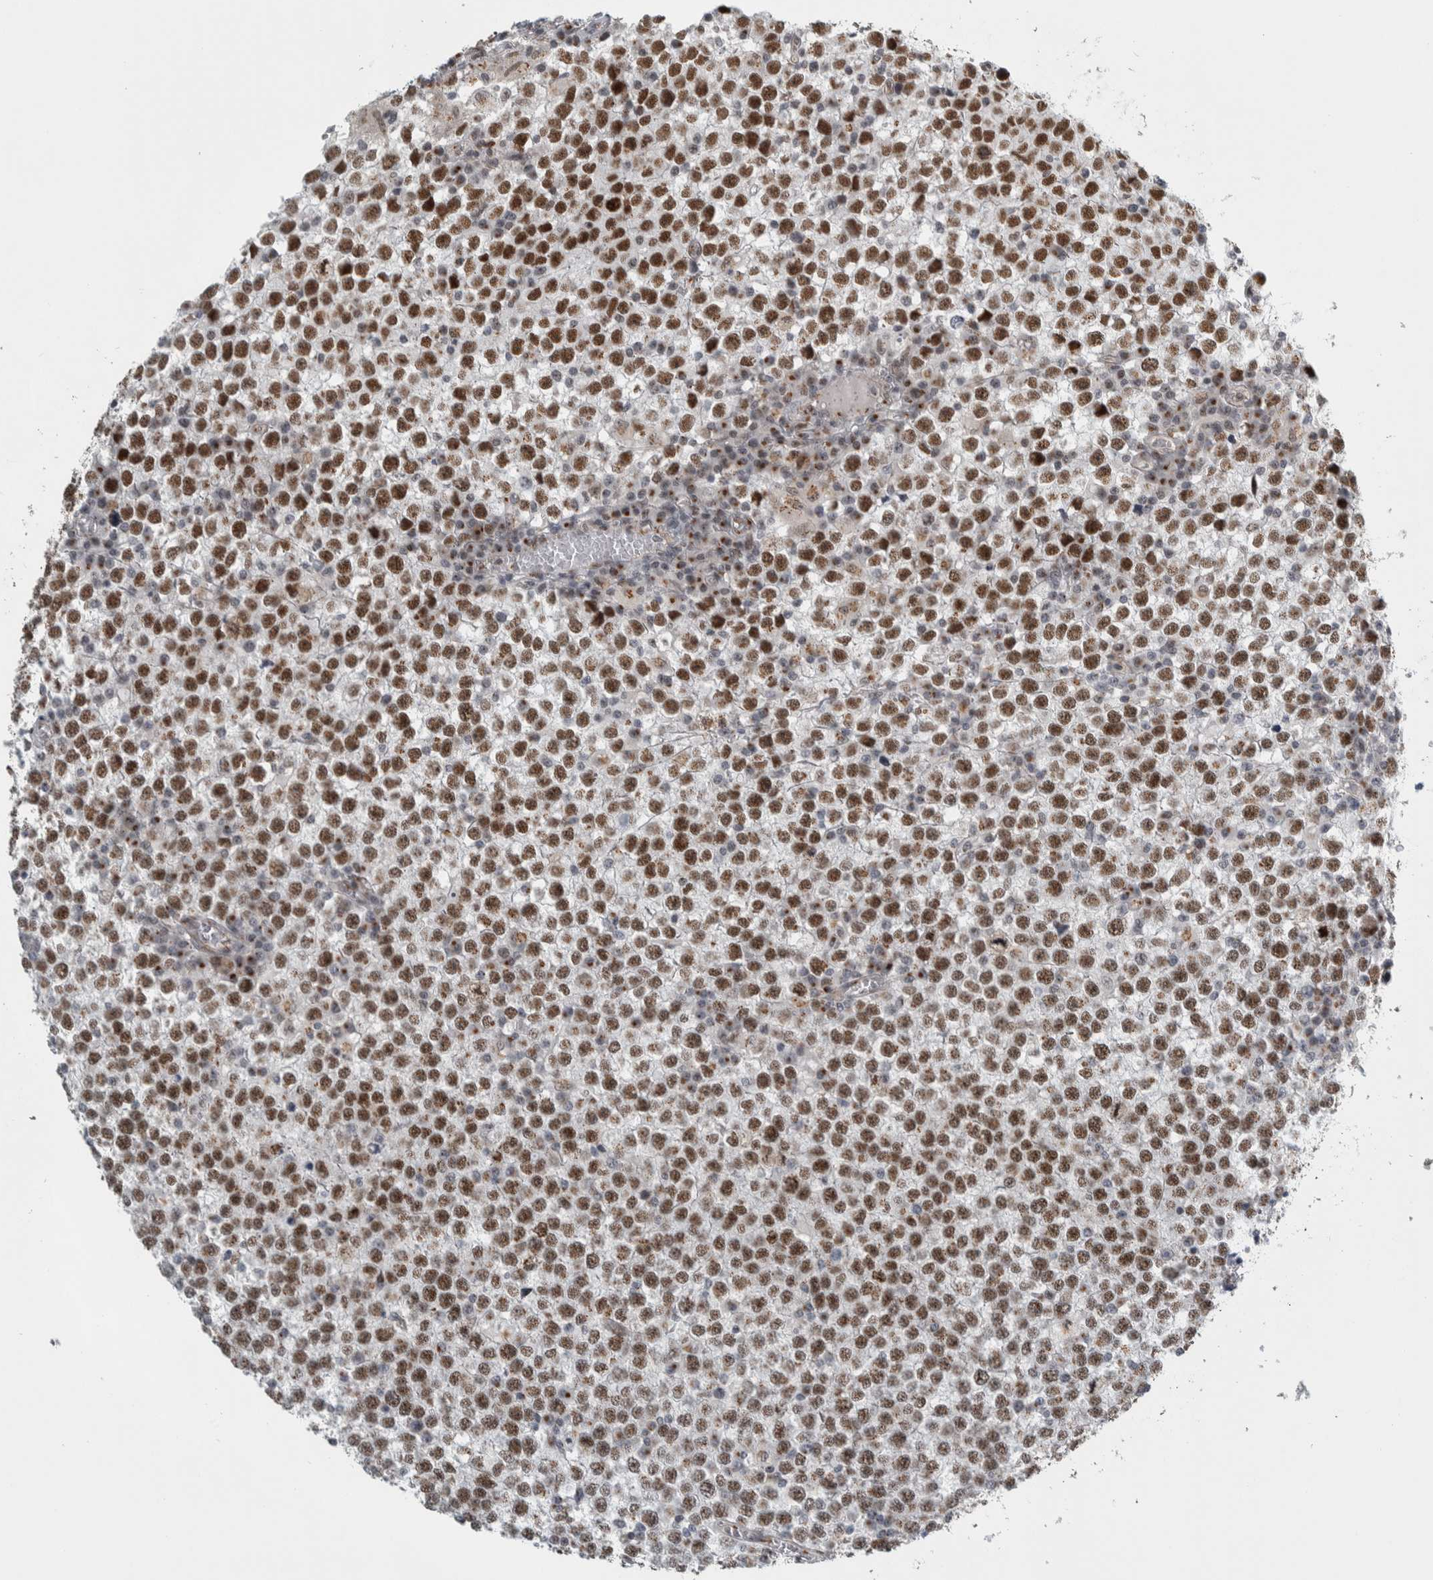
{"staining": {"intensity": "strong", "quantity": ">75%", "location": "nuclear"}, "tissue": "testis cancer", "cell_type": "Tumor cells", "image_type": "cancer", "snomed": [{"axis": "morphology", "description": "Seminoma, NOS"}, {"axis": "topography", "description": "Testis"}], "caption": "High-power microscopy captured an immunohistochemistry (IHC) image of testis cancer, revealing strong nuclear staining in approximately >75% of tumor cells.", "gene": "ZMYND8", "patient": {"sex": "male", "age": 65}}